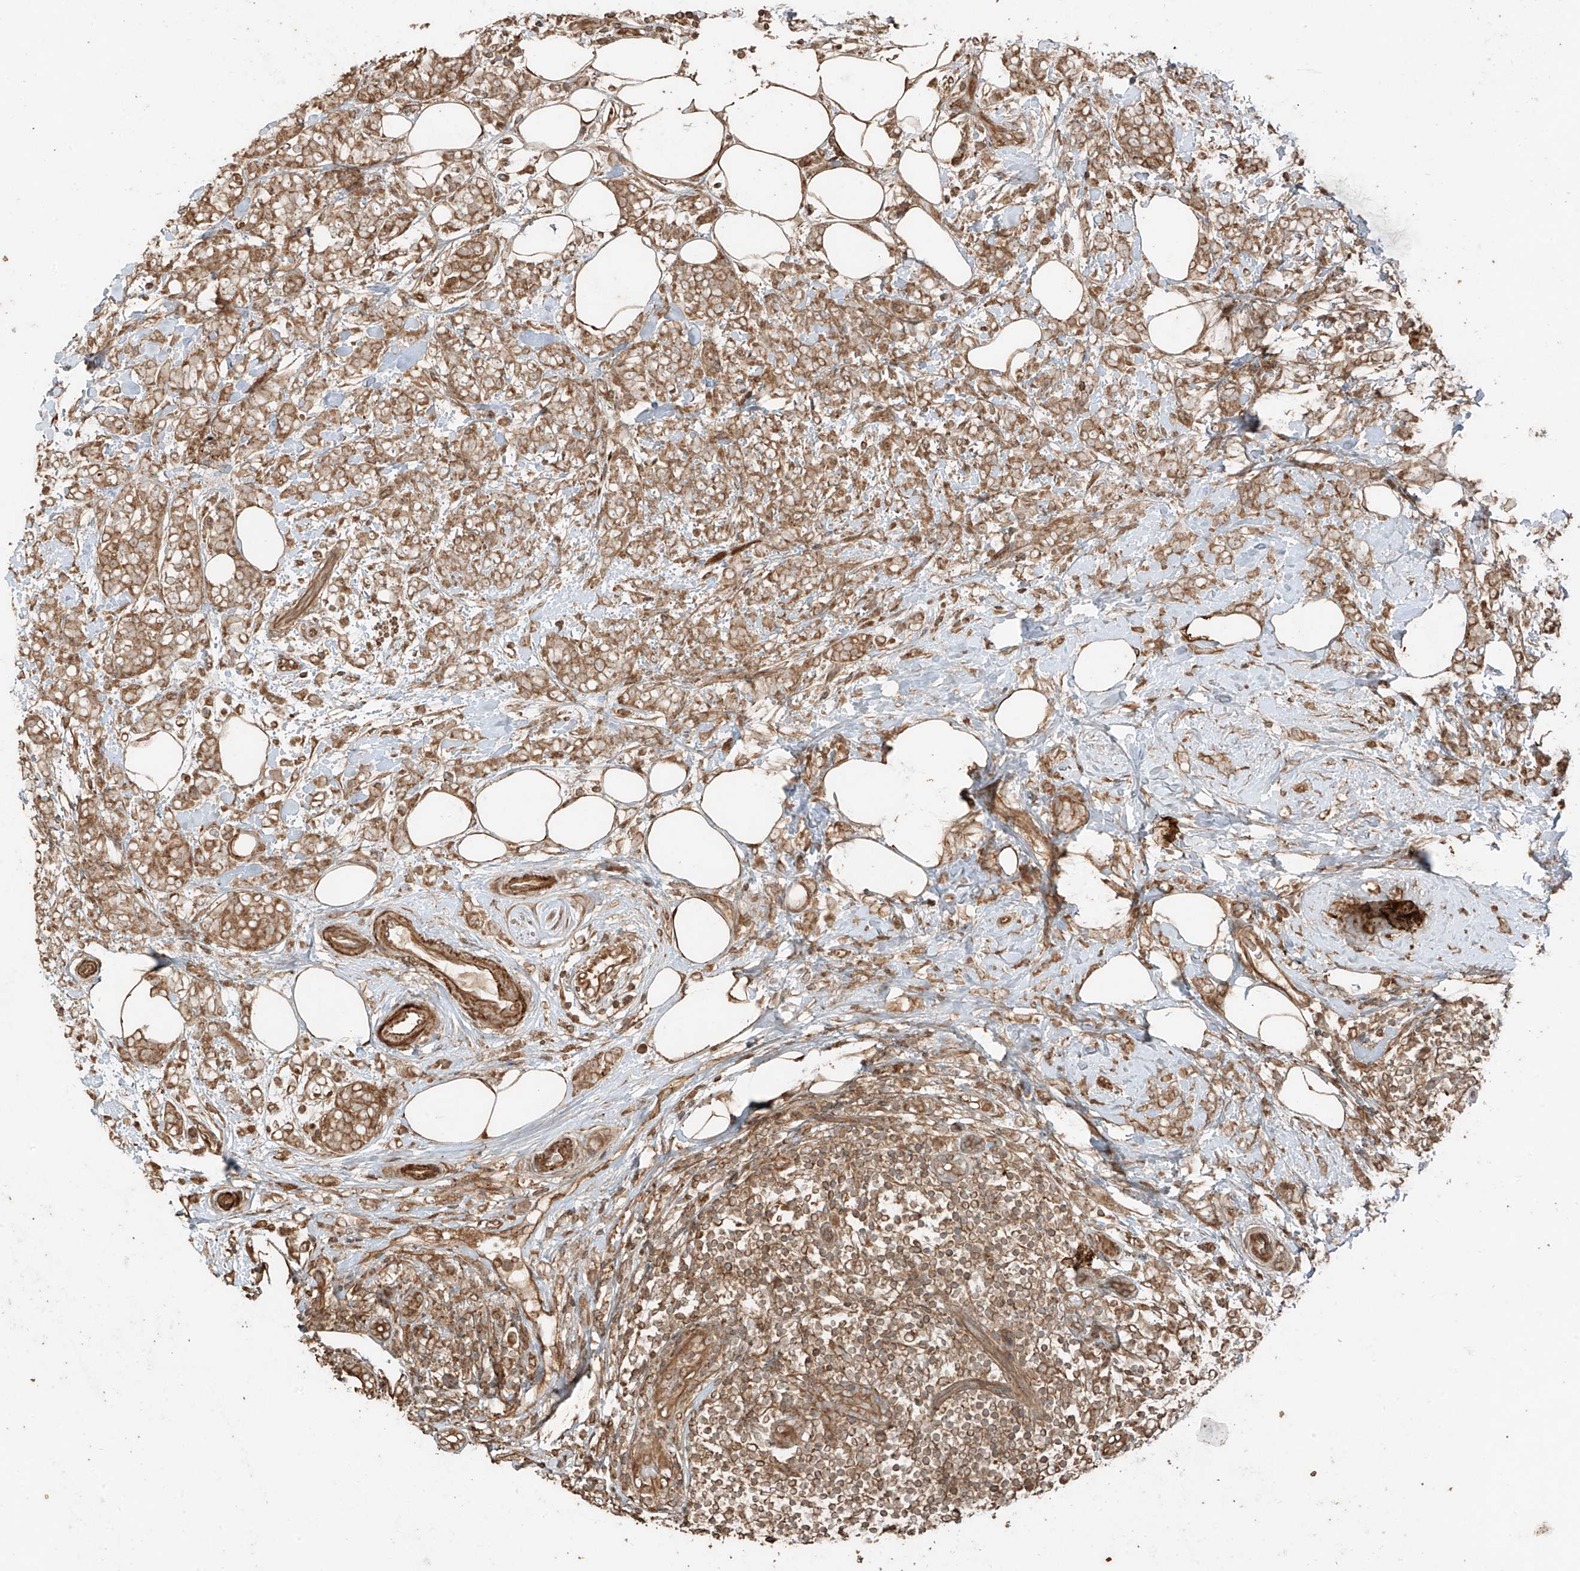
{"staining": {"intensity": "moderate", "quantity": ">75%", "location": "cytoplasmic/membranous"}, "tissue": "breast cancer", "cell_type": "Tumor cells", "image_type": "cancer", "snomed": [{"axis": "morphology", "description": "Lobular carcinoma"}, {"axis": "topography", "description": "Breast"}], "caption": "Moderate cytoplasmic/membranous positivity for a protein is identified in about >75% of tumor cells of breast lobular carcinoma using IHC.", "gene": "ANKZF1", "patient": {"sex": "female", "age": 58}}